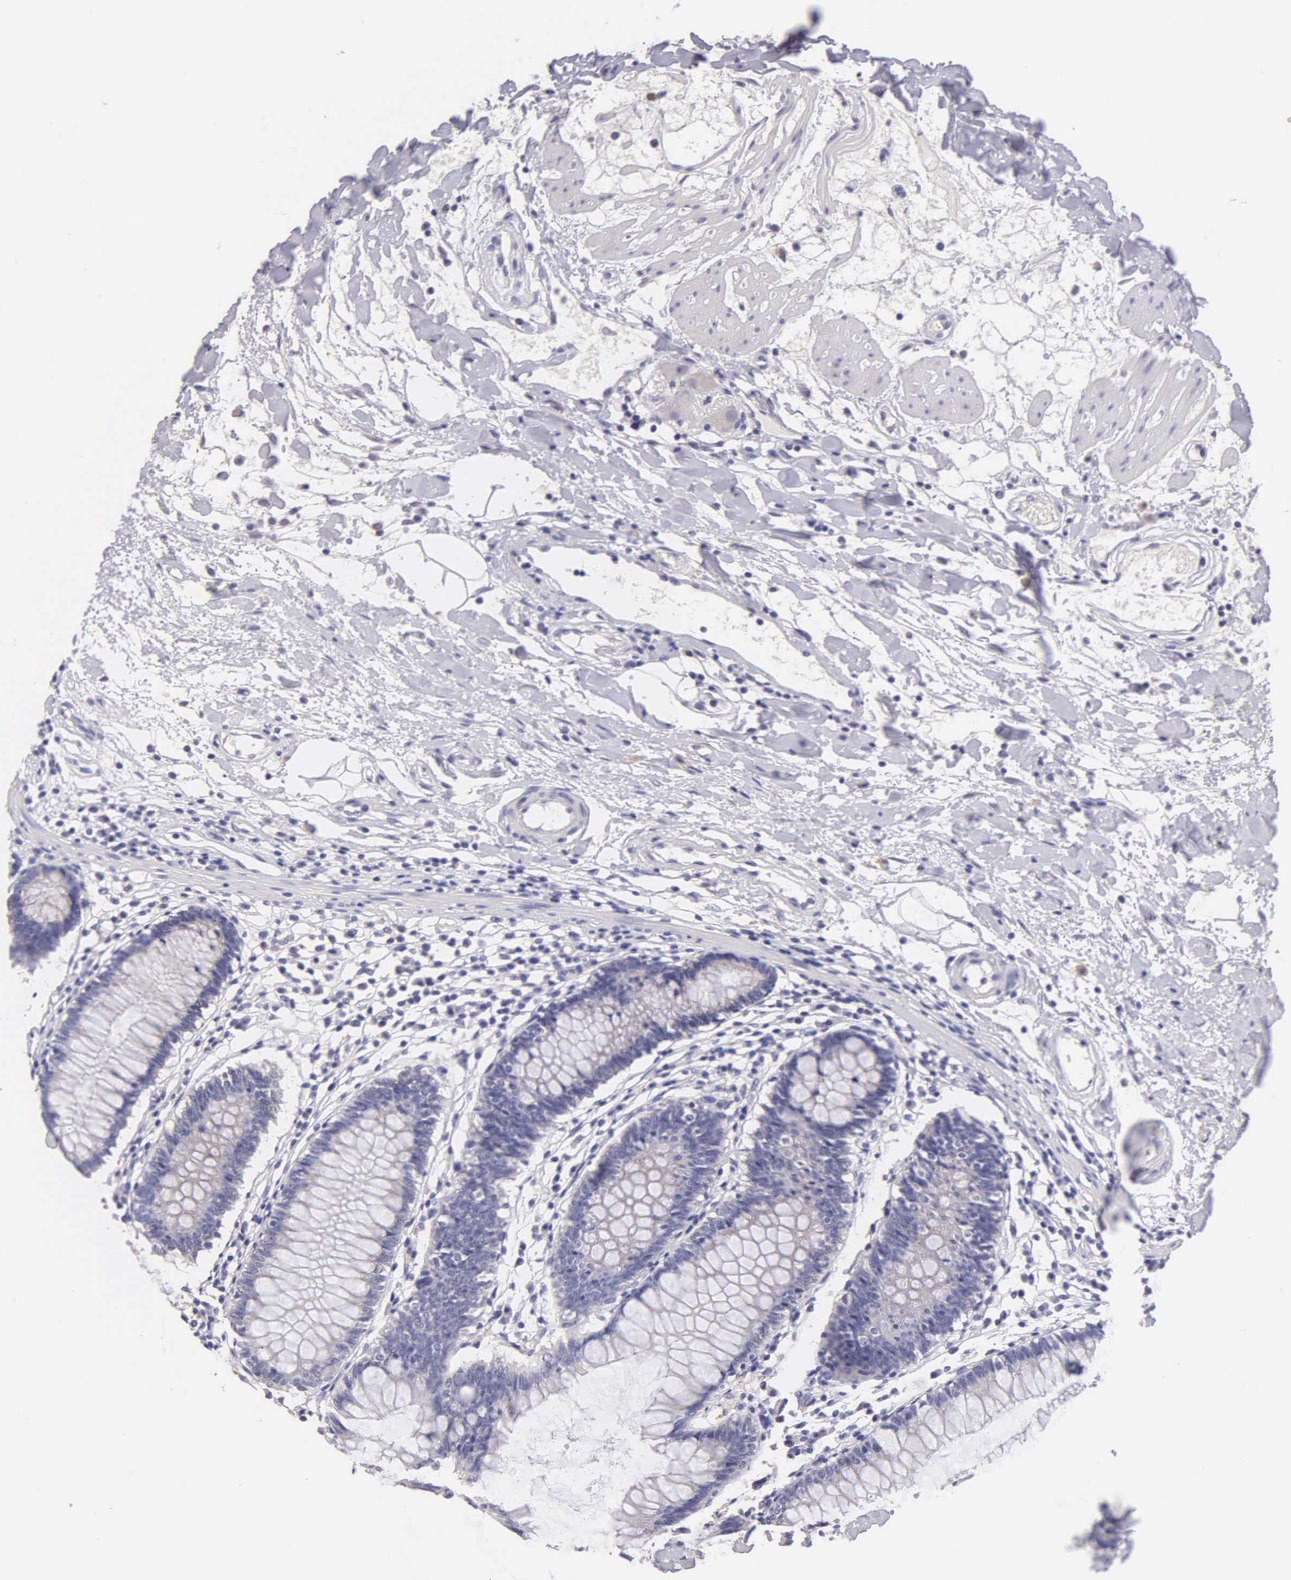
{"staining": {"intensity": "negative", "quantity": "none", "location": "none"}, "tissue": "colon", "cell_type": "Endothelial cells", "image_type": "normal", "snomed": [{"axis": "morphology", "description": "Normal tissue, NOS"}, {"axis": "topography", "description": "Colon"}], "caption": "A high-resolution image shows IHC staining of unremarkable colon, which reveals no significant expression in endothelial cells. (Stains: DAB immunohistochemistry with hematoxylin counter stain, Microscopy: brightfield microscopy at high magnification).", "gene": "ESR1", "patient": {"sex": "female", "age": 55}}